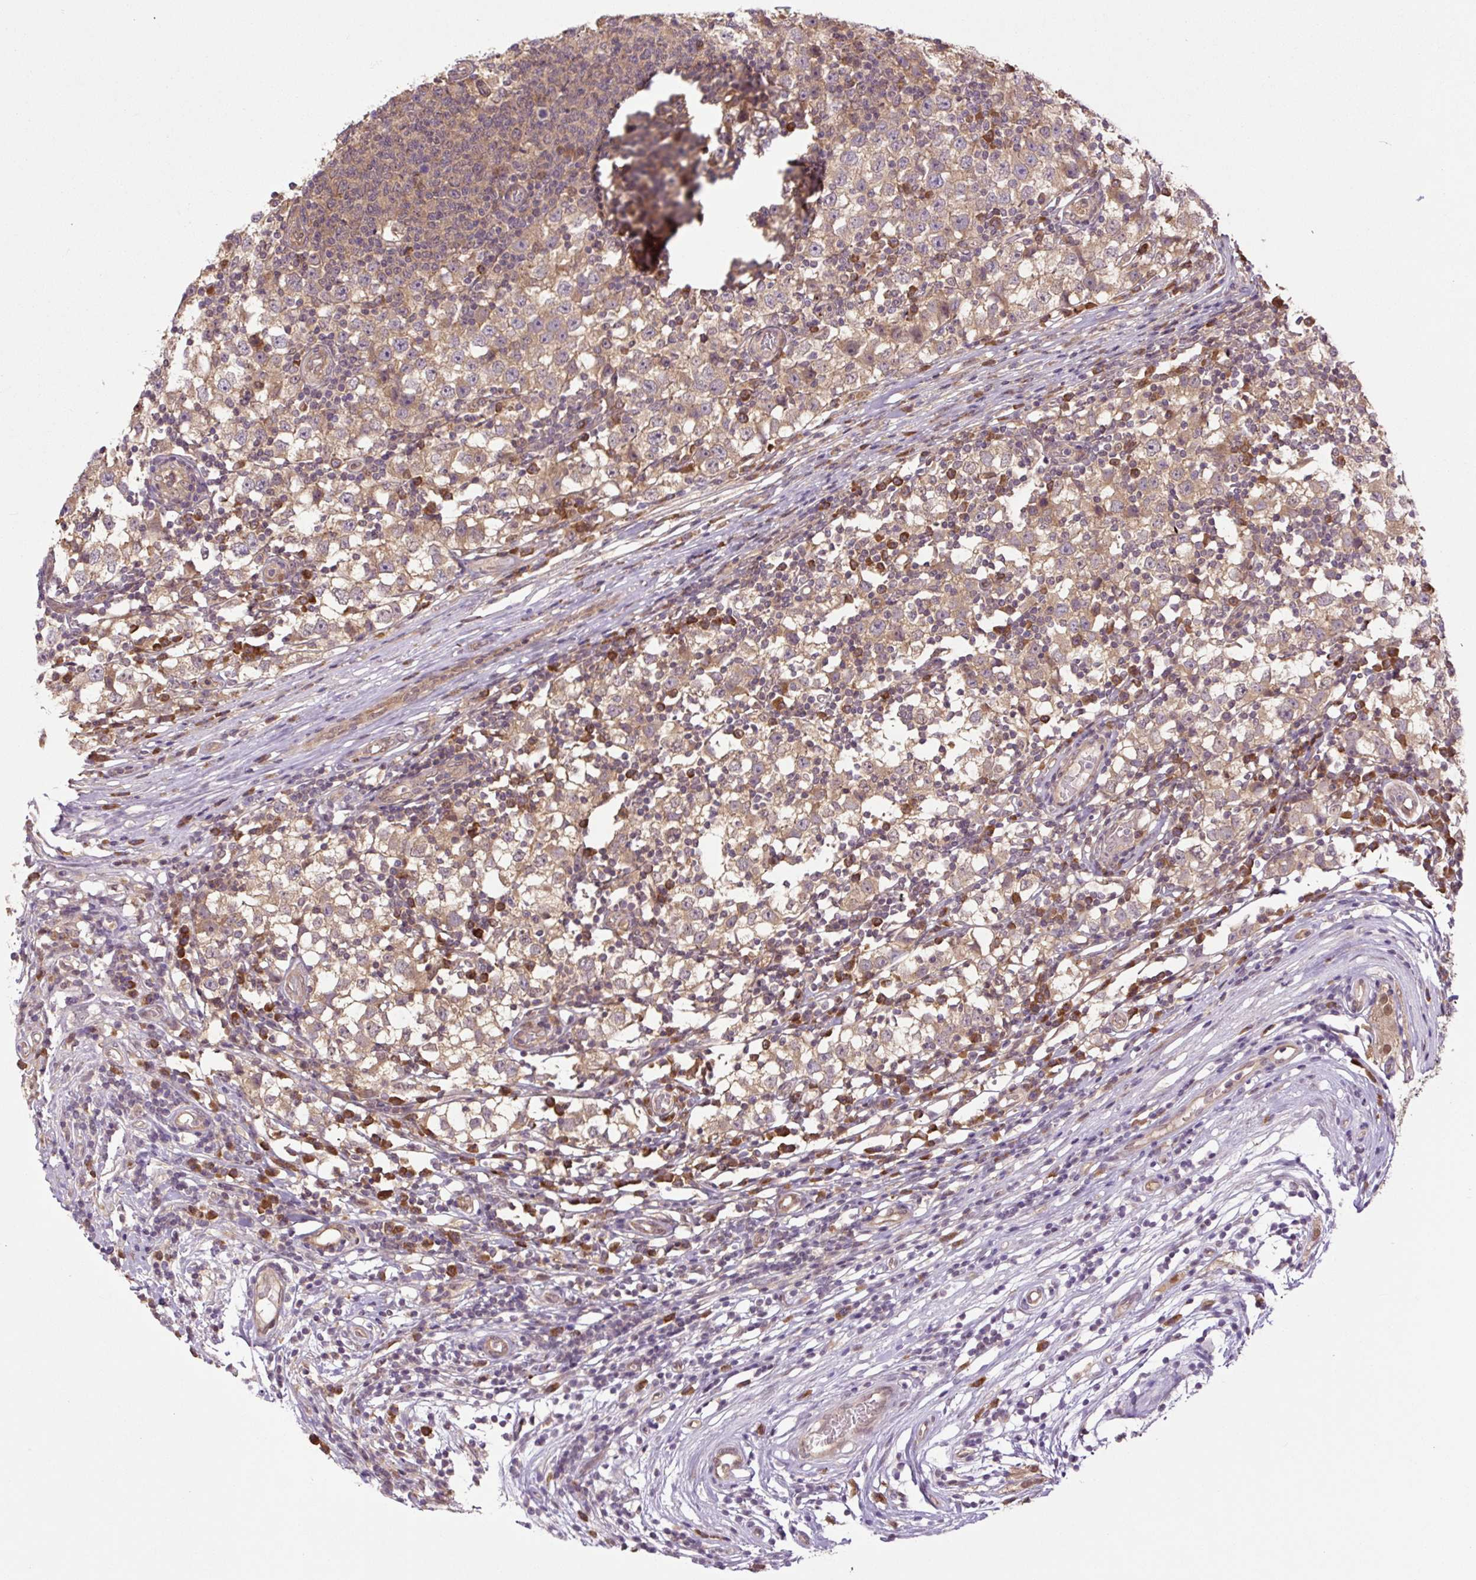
{"staining": {"intensity": "moderate", "quantity": ">75%", "location": "cytoplasmic/membranous"}, "tissue": "testis cancer", "cell_type": "Tumor cells", "image_type": "cancer", "snomed": [{"axis": "morphology", "description": "Seminoma, NOS"}, {"axis": "topography", "description": "Testis"}], "caption": "Testis cancer stained with a protein marker demonstrates moderate staining in tumor cells.", "gene": "TPT1", "patient": {"sex": "male", "age": 65}}